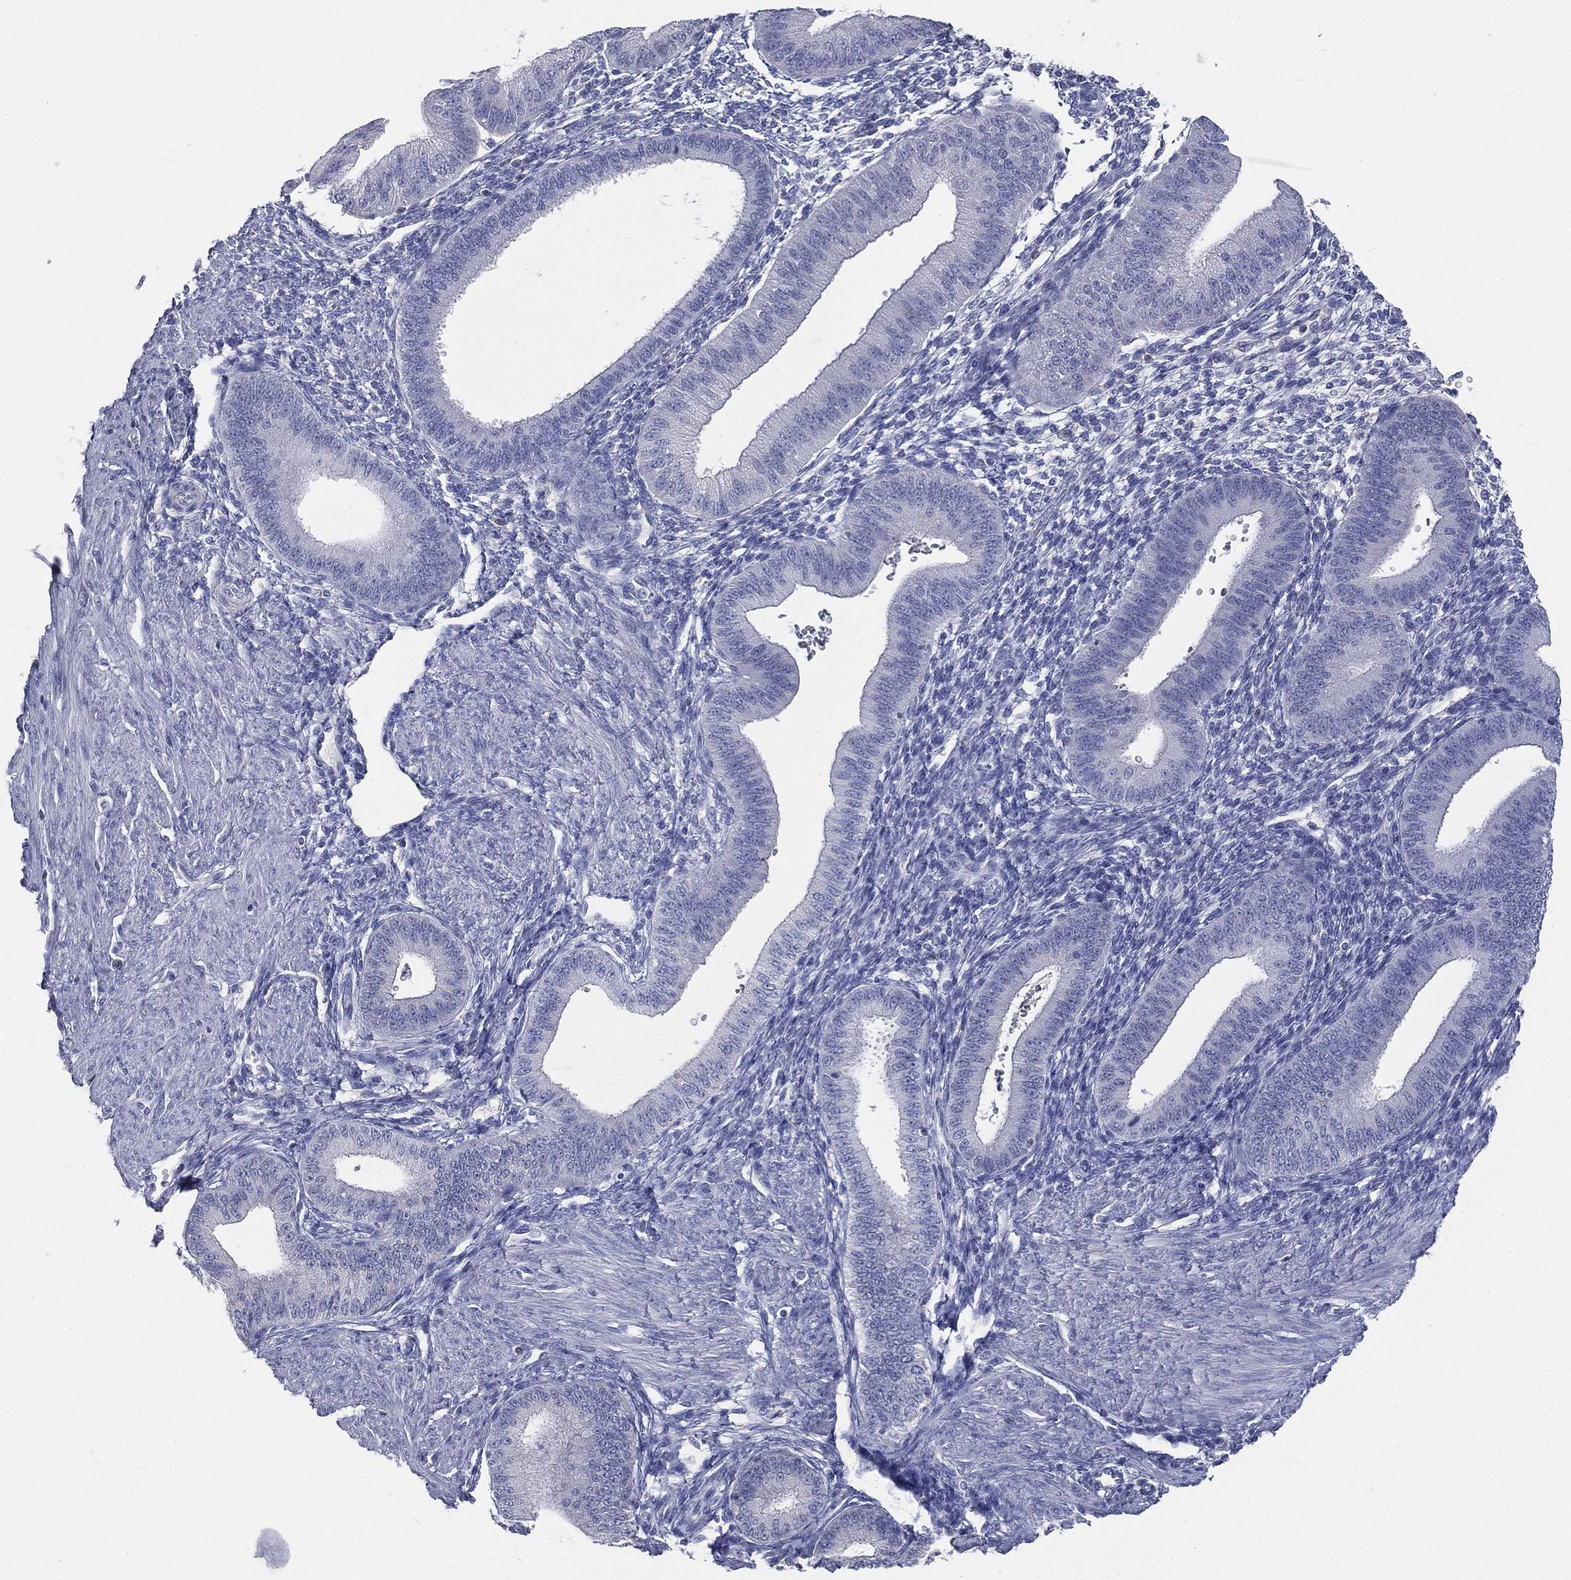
{"staining": {"intensity": "negative", "quantity": "none", "location": "none"}, "tissue": "endometrium", "cell_type": "Cells in endometrial stroma", "image_type": "normal", "snomed": [{"axis": "morphology", "description": "Normal tissue, NOS"}, {"axis": "topography", "description": "Endometrium"}], "caption": "There is no significant positivity in cells in endometrial stroma of endometrium. (Brightfield microscopy of DAB immunohistochemistry at high magnification).", "gene": "CD3D", "patient": {"sex": "female", "age": 39}}